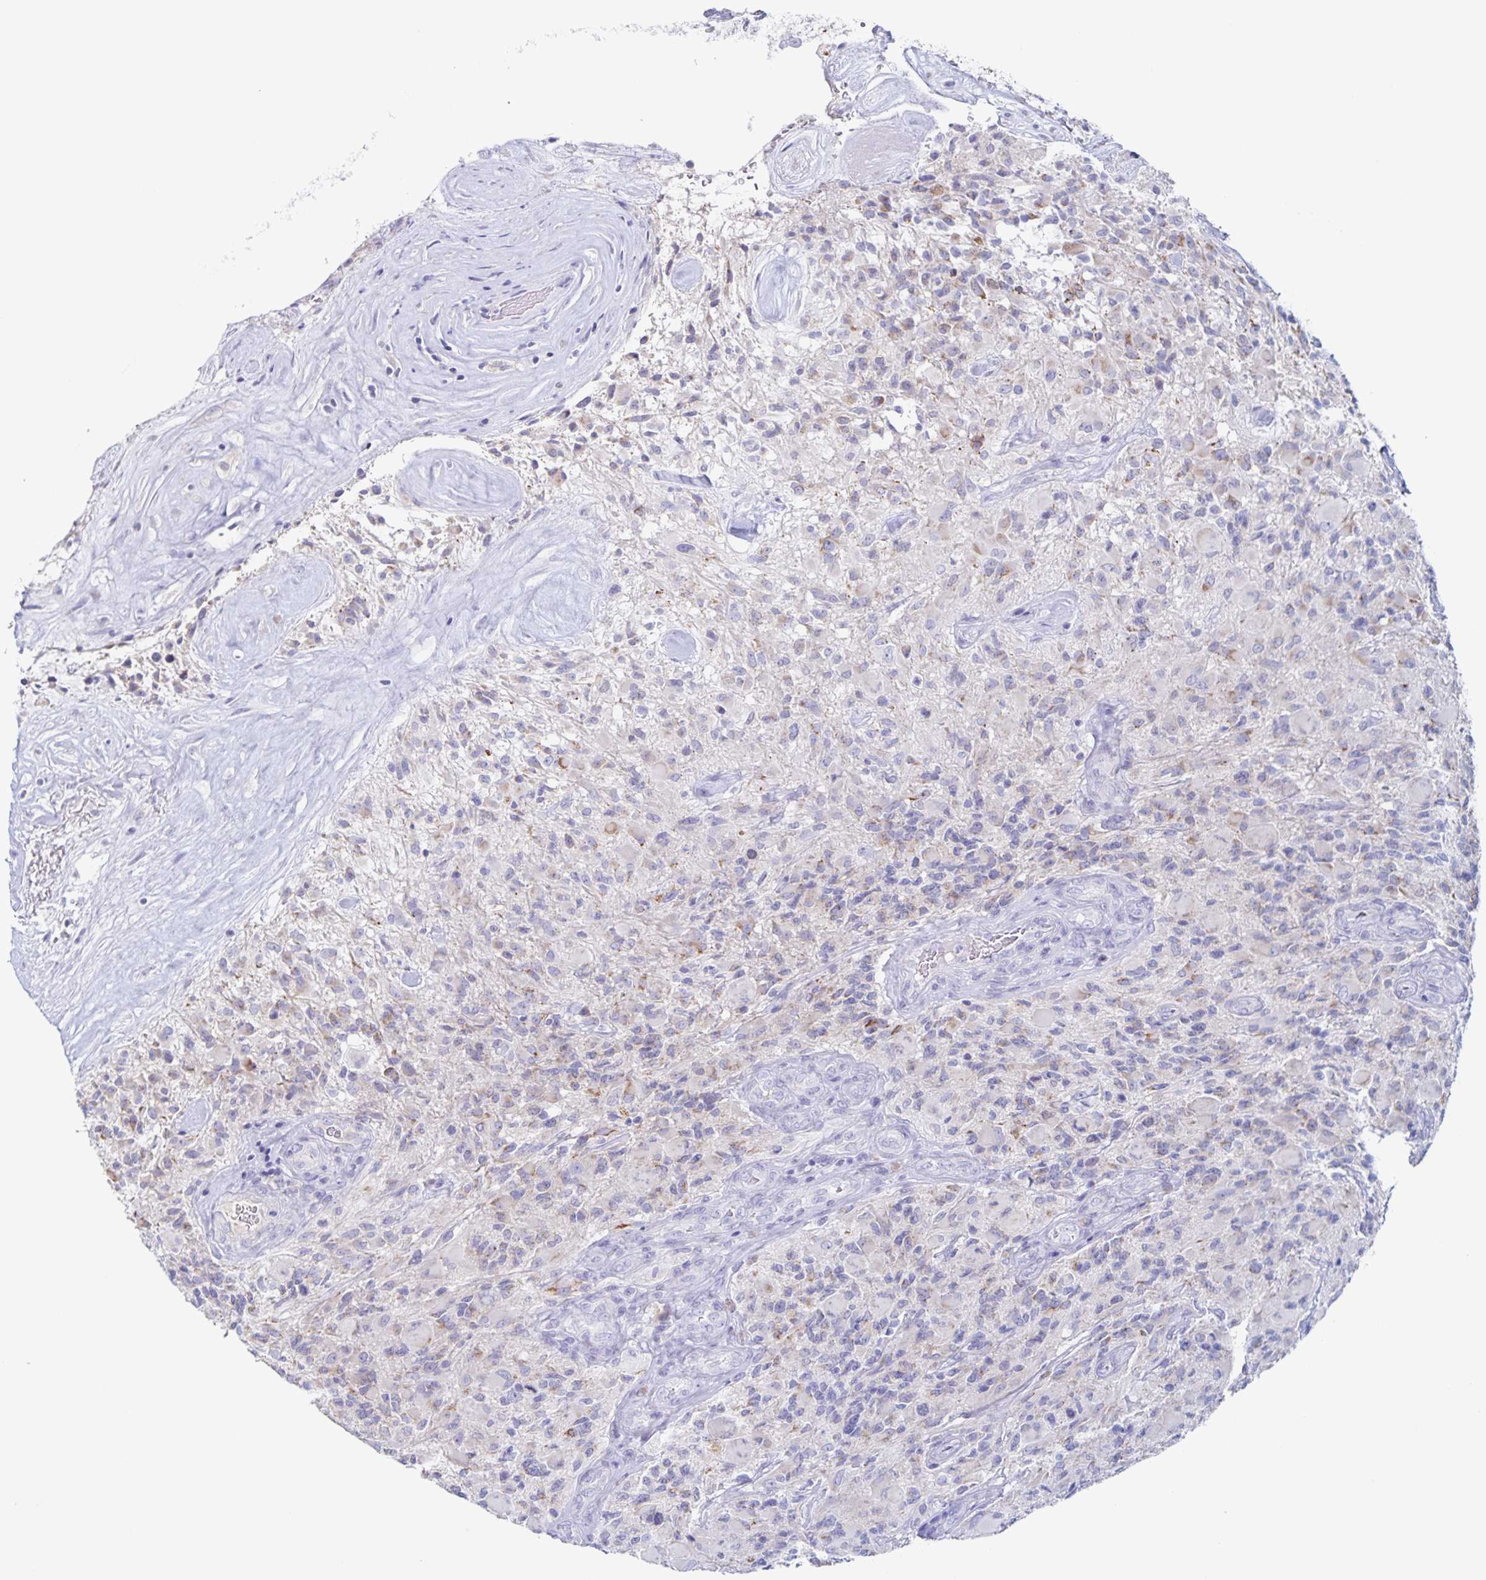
{"staining": {"intensity": "negative", "quantity": "none", "location": "none"}, "tissue": "glioma", "cell_type": "Tumor cells", "image_type": "cancer", "snomed": [{"axis": "morphology", "description": "Glioma, malignant, High grade"}, {"axis": "topography", "description": "Brain"}], "caption": "Immunohistochemistry of human malignant glioma (high-grade) shows no staining in tumor cells.", "gene": "RPL36A", "patient": {"sex": "female", "age": 65}}